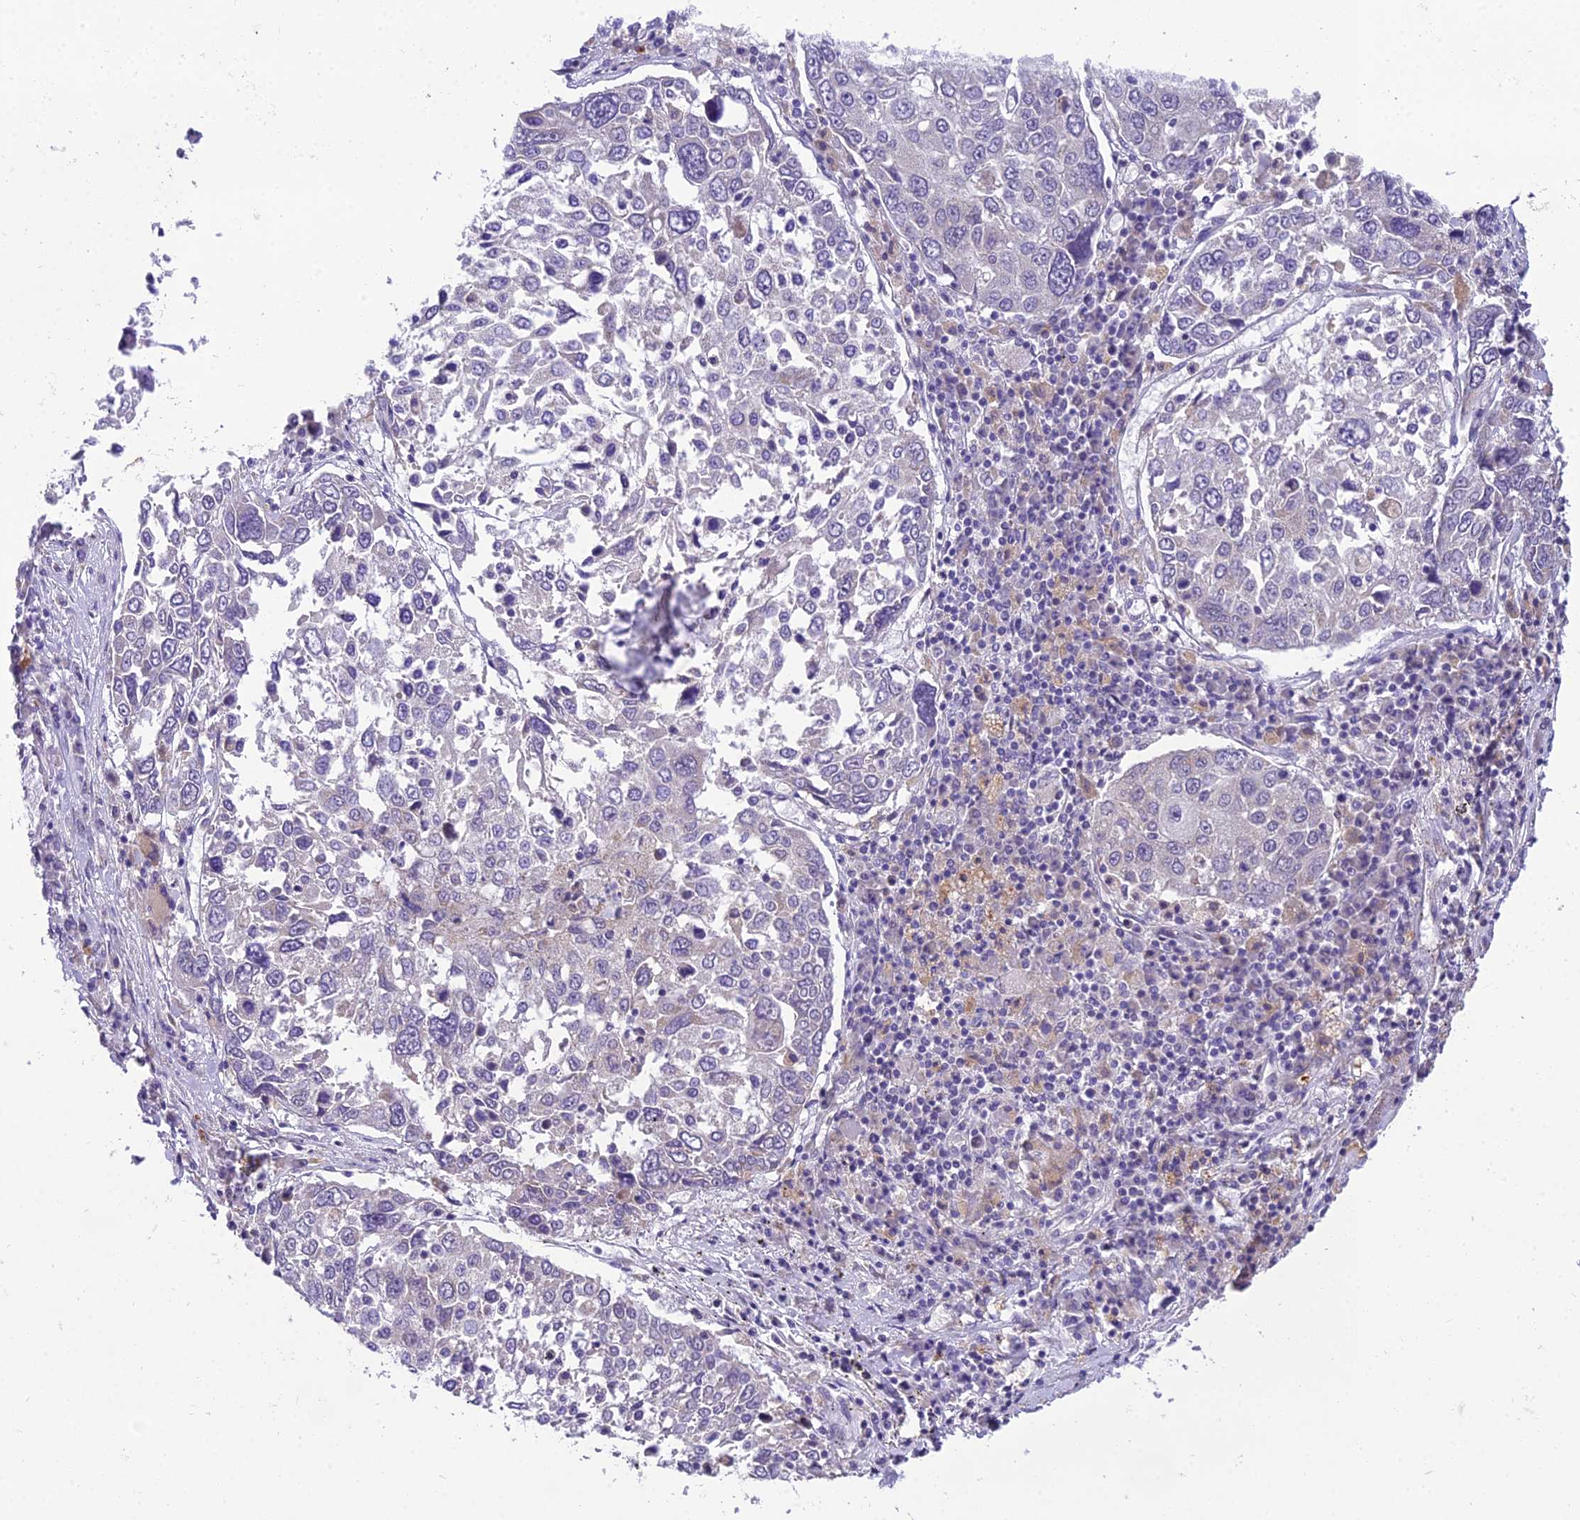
{"staining": {"intensity": "negative", "quantity": "none", "location": "none"}, "tissue": "lung cancer", "cell_type": "Tumor cells", "image_type": "cancer", "snomed": [{"axis": "morphology", "description": "Squamous cell carcinoma, NOS"}, {"axis": "topography", "description": "Lung"}], "caption": "Immunohistochemistry (IHC) micrograph of neoplastic tissue: lung cancer stained with DAB demonstrates no significant protein expression in tumor cells.", "gene": "MIIP", "patient": {"sex": "male", "age": 65}}